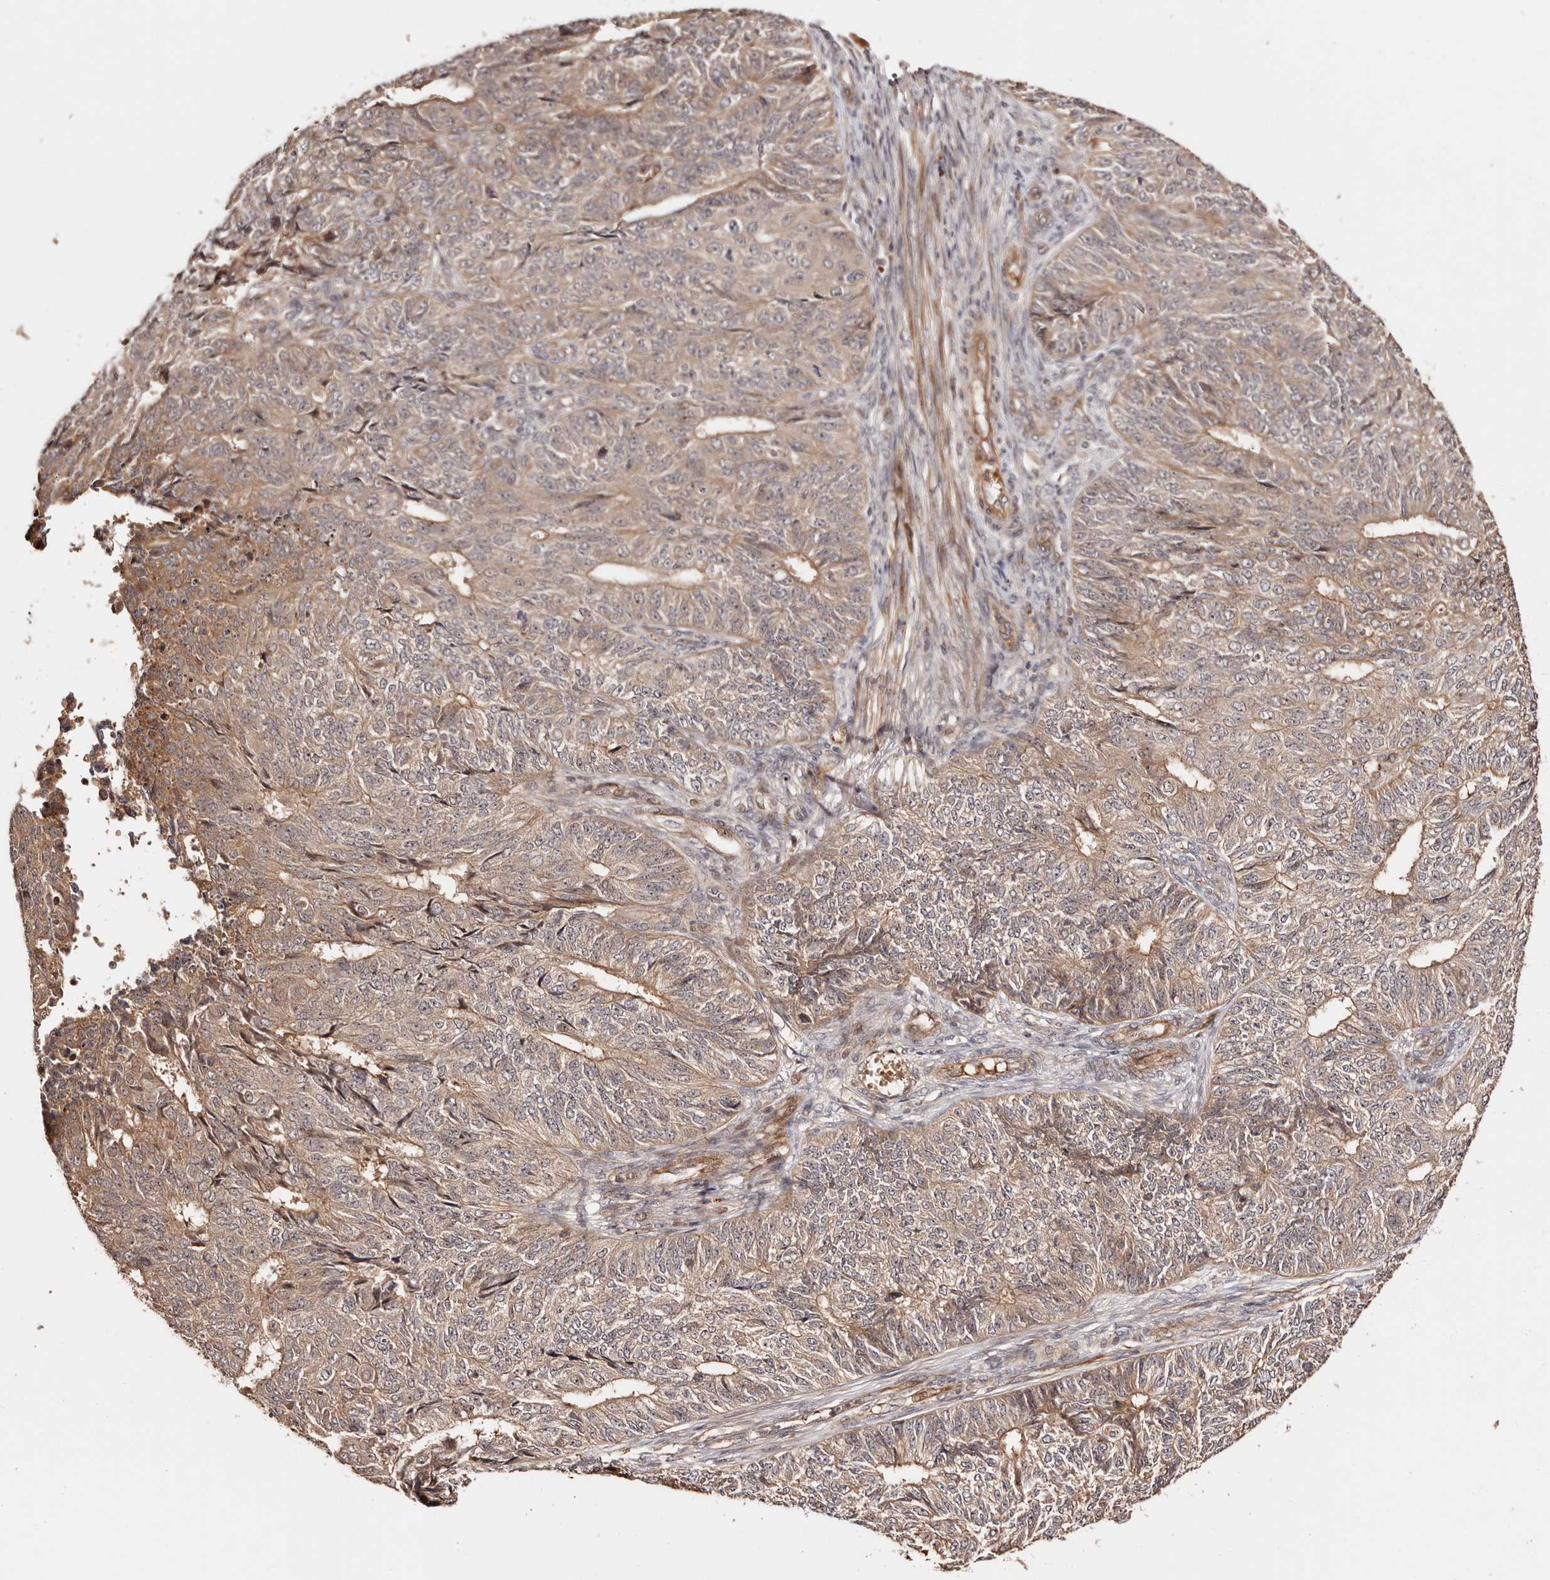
{"staining": {"intensity": "moderate", "quantity": "25%-75%", "location": "cytoplasmic/membranous"}, "tissue": "endometrial cancer", "cell_type": "Tumor cells", "image_type": "cancer", "snomed": [{"axis": "morphology", "description": "Adenocarcinoma, NOS"}, {"axis": "topography", "description": "Endometrium"}], "caption": "Human endometrial cancer stained for a protein (brown) reveals moderate cytoplasmic/membranous positive staining in approximately 25%-75% of tumor cells.", "gene": "PTPN22", "patient": {"sex": "female", "age": 32}}